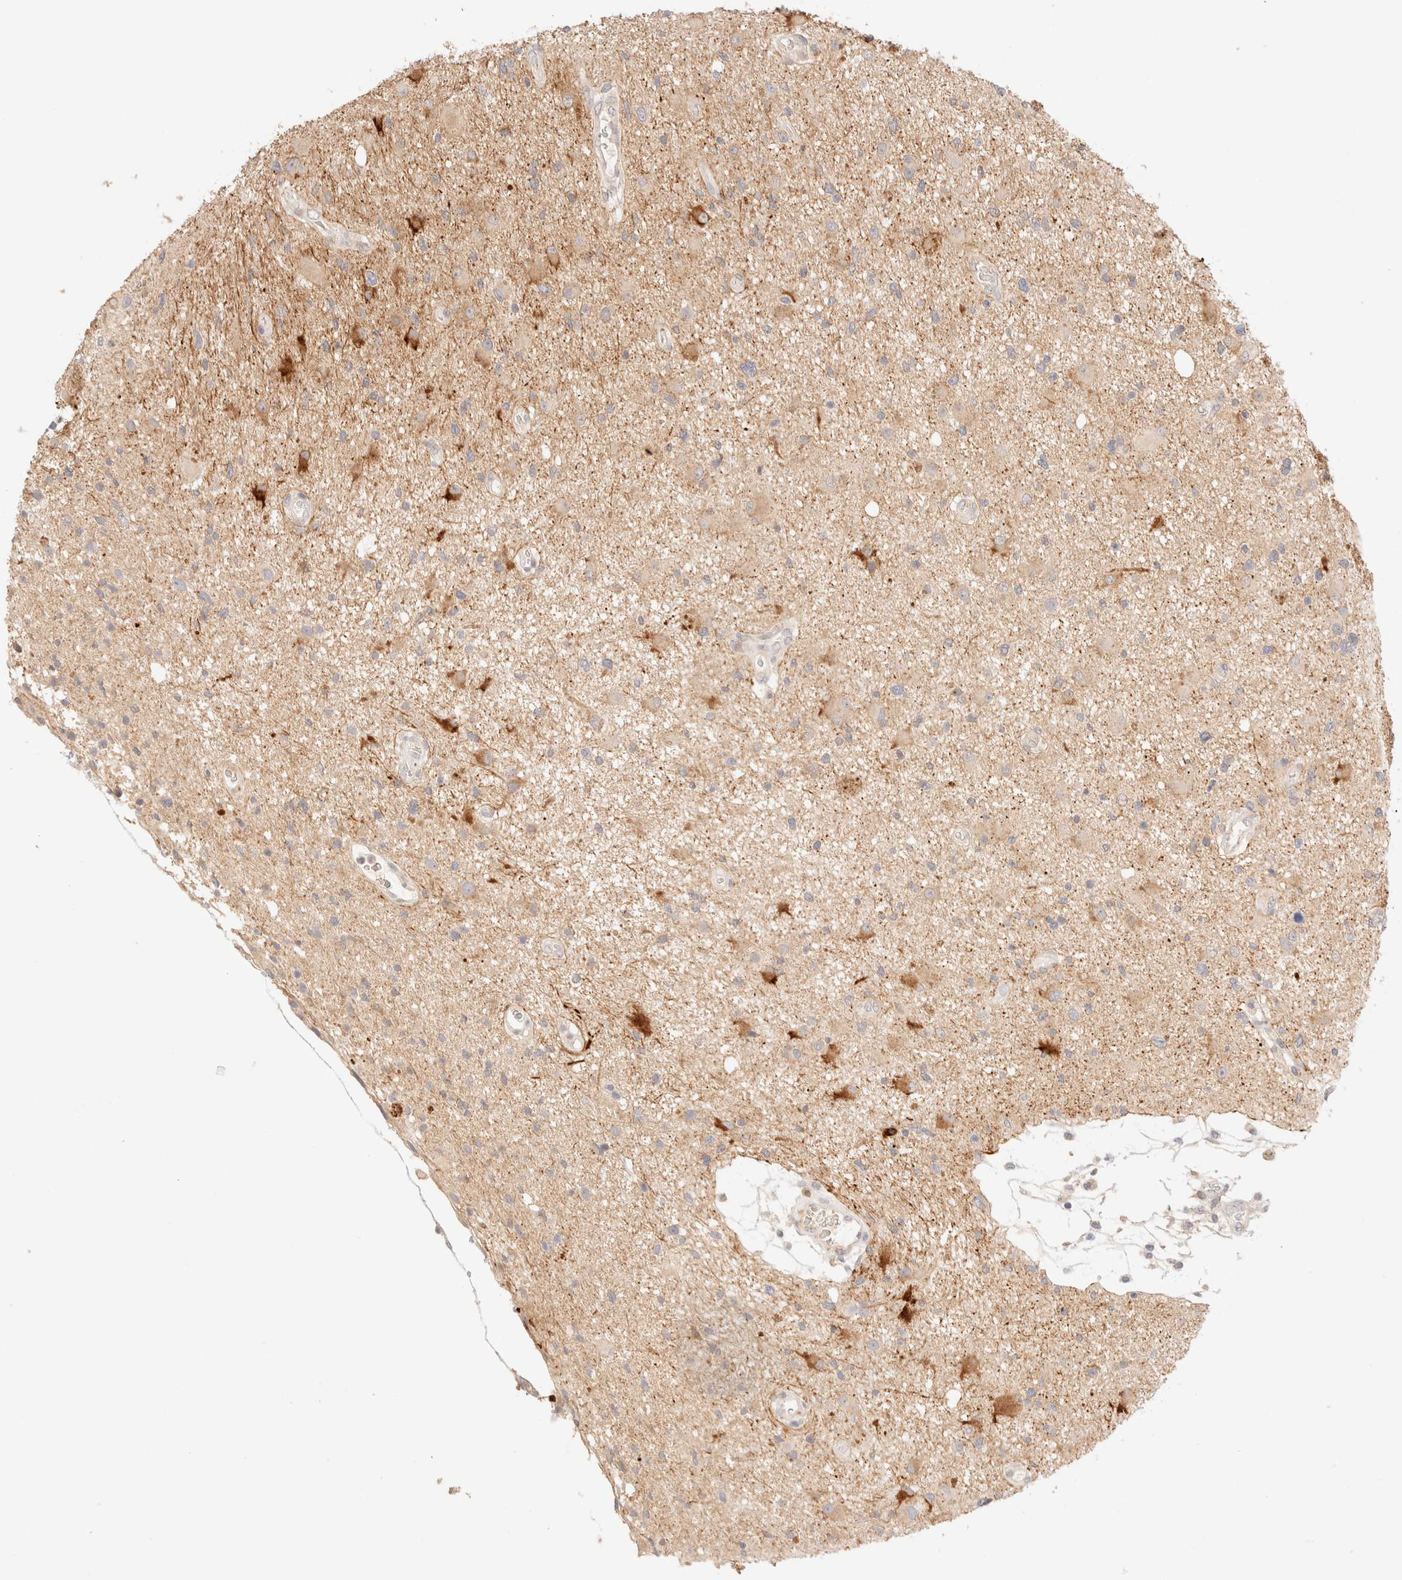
{"staining": {"intensity": "strong", "quantity": "<25%", "location": "cytoplasmic/membranous"}, "tissue": "glioma", "cell_type": "Tumor cells", "image_type": "cancer", "snomed": [{"axis": "morphology", "description": "Glioma, malignant, High grade"}, {"axis": "topography", "description": "Brain"}], "caption": "A medium amount of strong cytoplasmic/membranous staining is present in about <25% of tumor cells in malignant high-grade glioma tissue. The staining was performed using DAB to visualize the protein expression in brown, while the nuclei were stained in blue with hematoxylin (Magnification: 20x).", "gene": "SNTB1", "patient": {"sex": "male", "age": 33}}